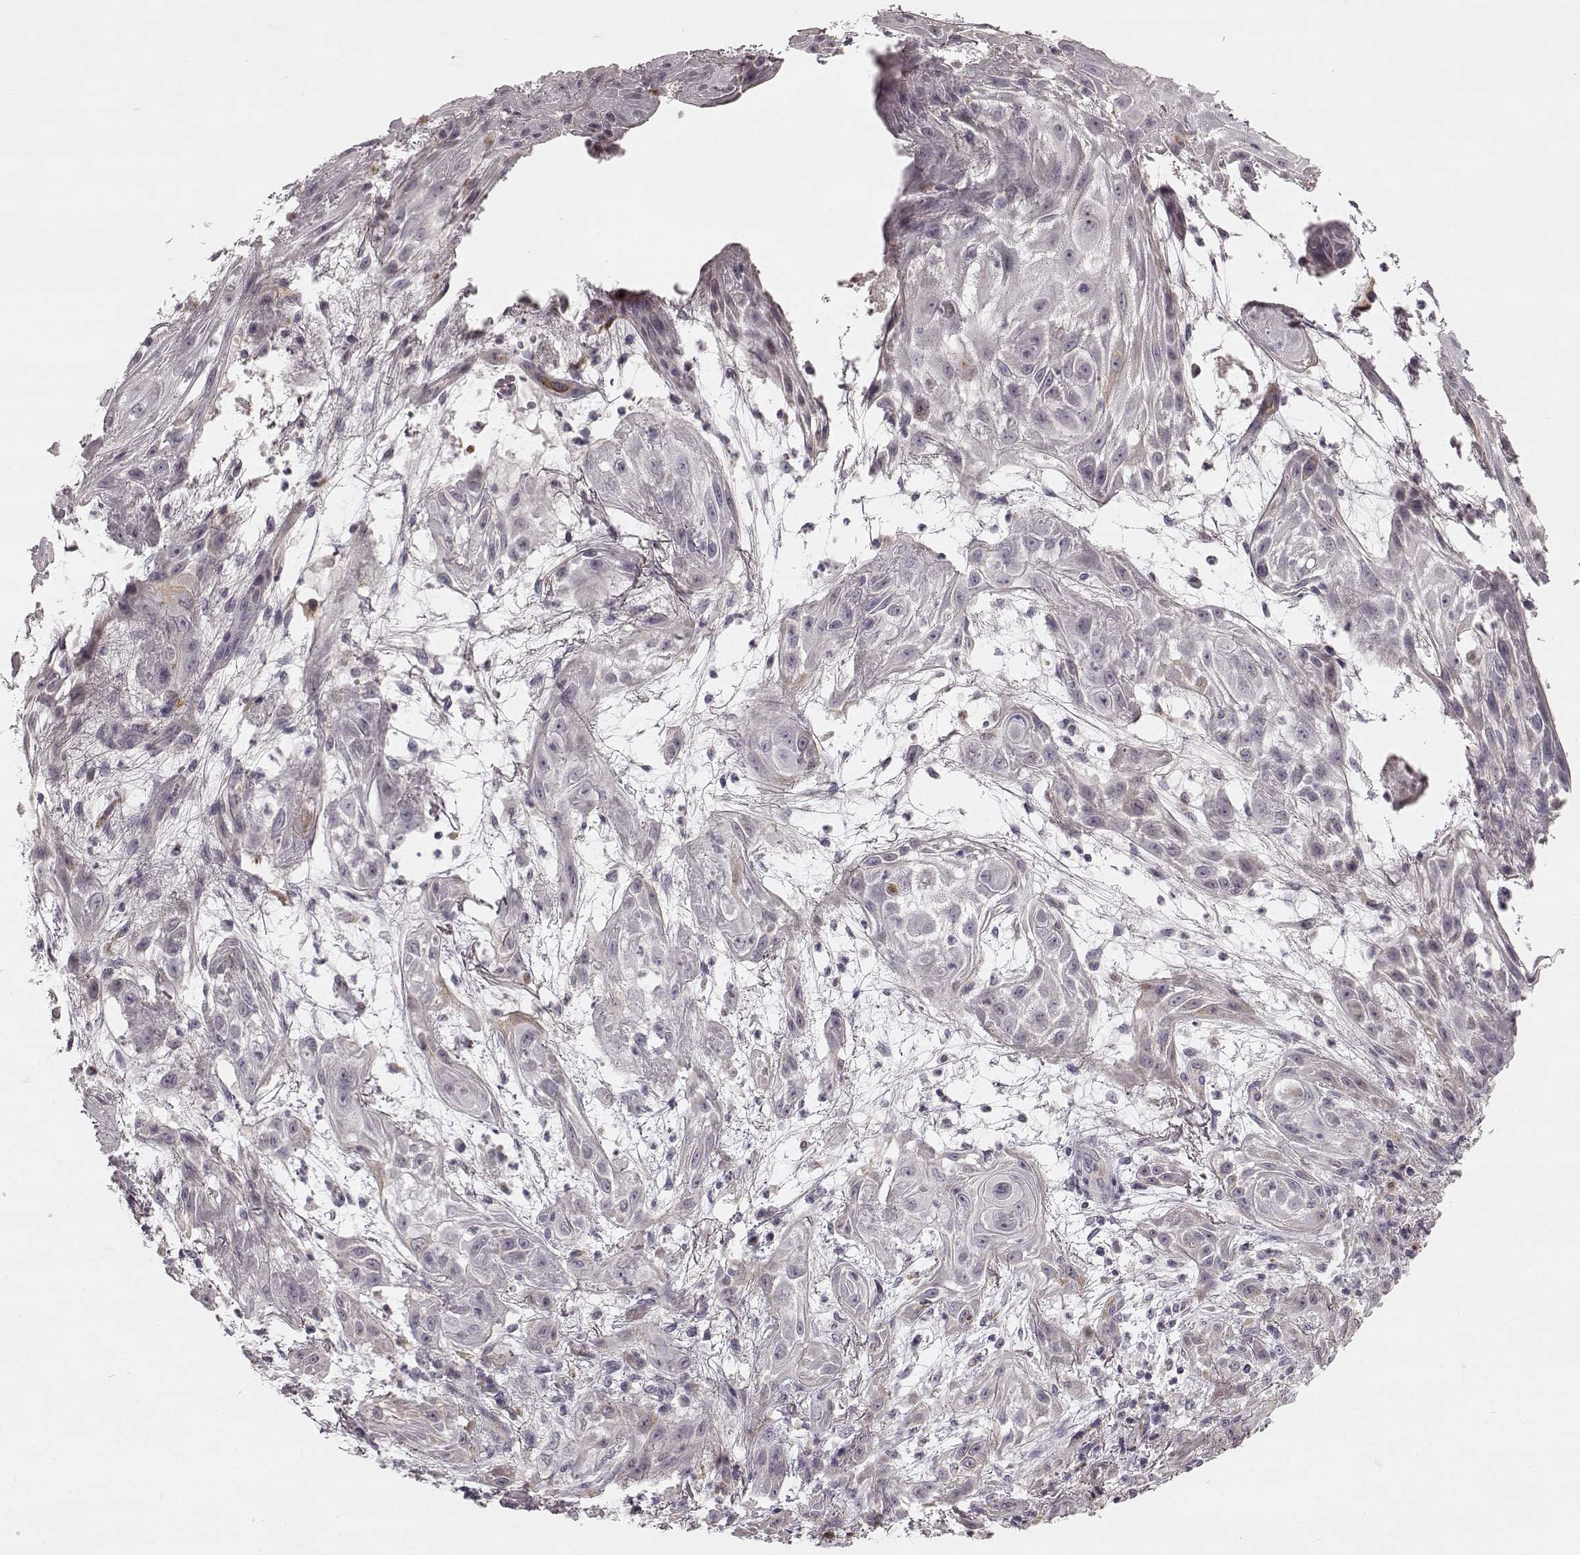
{"staining": {"intensity": "weak", "quantity": "<25%", "location": "cytoplasmic/membranous"}, "tissue": "skin cancer", "cell_type": "Tumor cells", "image_type": "cancer", "snomed": [{"axis": "morphology", "description": "Squamous cell carcinoma, NOS"}, {"axis": "topography", "description": "Skin"}], "caption": "DAB immunohistochemical staining of squamous cell carcinoma (skin) exhibits no significant staining in tumor cells.", "gene": "HMMR", "patient": {"sex": "male", "age": 62}}